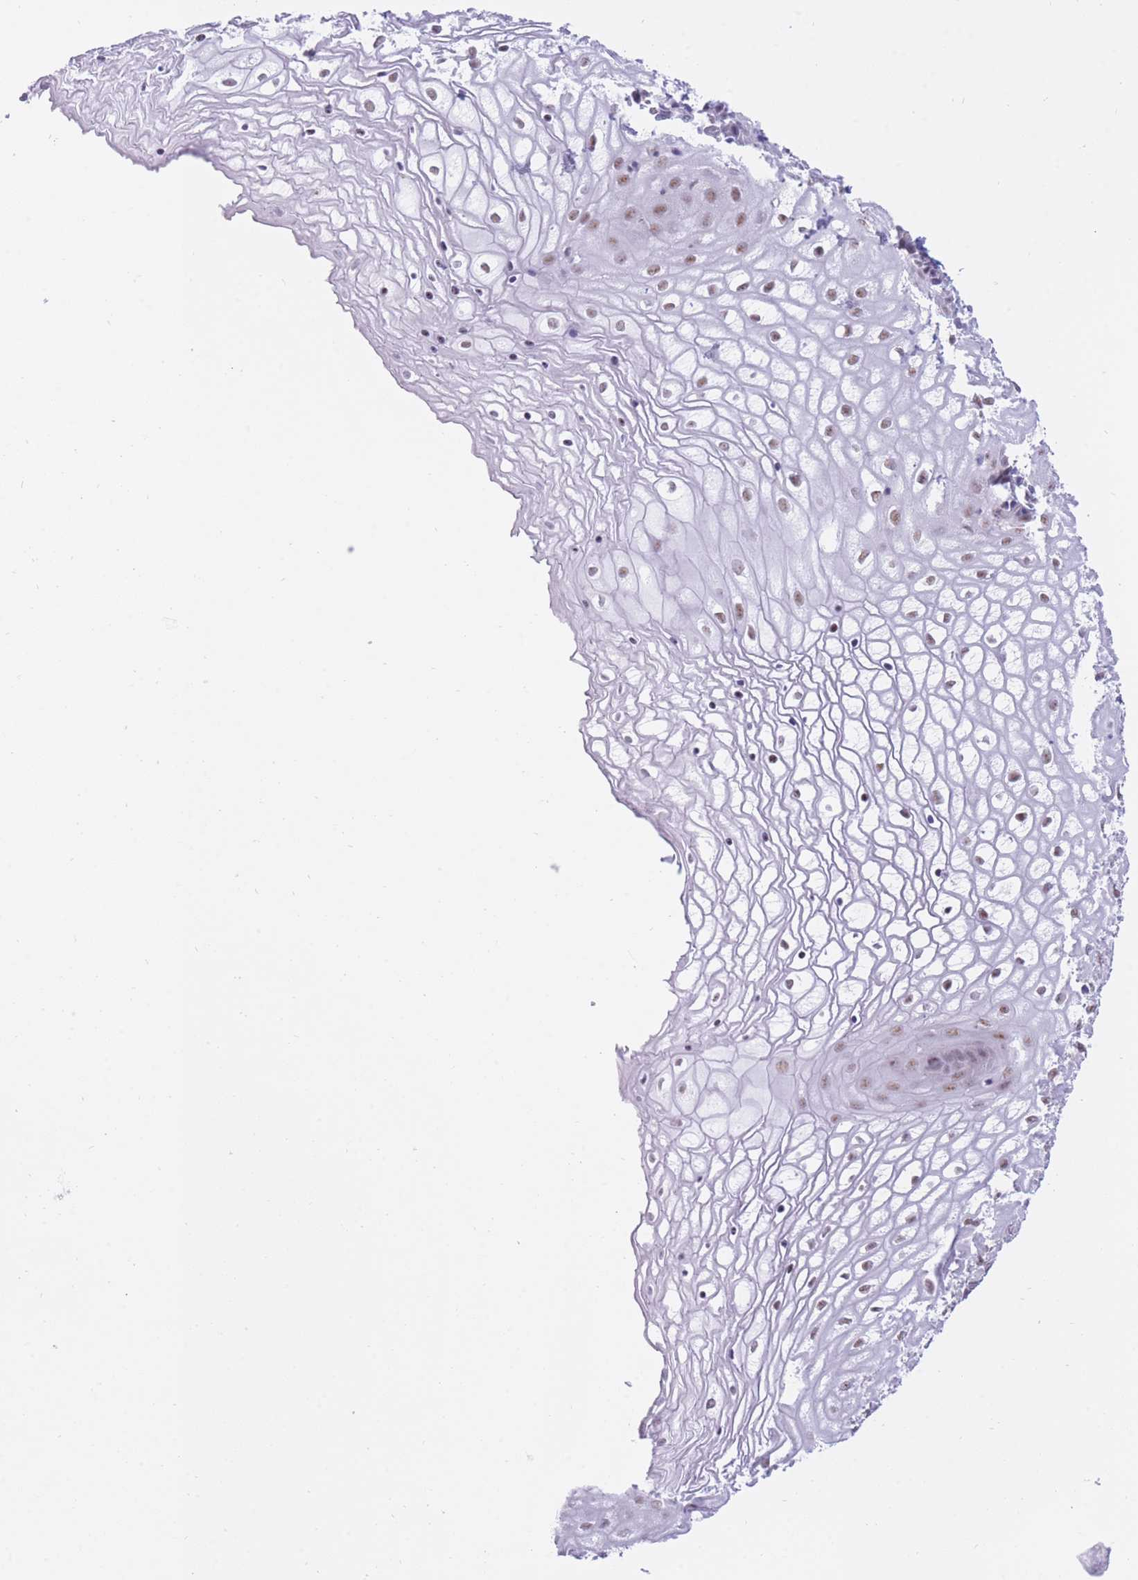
{"staining": {"intensity": "moderate", "quantity": "25%-75%", "location": "nuclear"}, "tissue": "vagina", "cell_type": "Squamous epithelial cells", "image_type": "normal", "snomed": [{"axis": "morphology", "description": "Normal tissue, NOS"}, {"axis": "topography", "description": "Vagina"}], "caption": "Immunohistochemistry (DAB (3,3'-diaminobenzidine)) staining of normal human vagina displays moderate nuclear protein positivity in approximately 25%-75% of squamous epithelial cells. (Stains: DAB in brown, nuclei in blue, Microscopy: brightfield microscopy at high magnification).", "gene": "CYP2B6", "patient": {"sex": "female", "age": 34}}